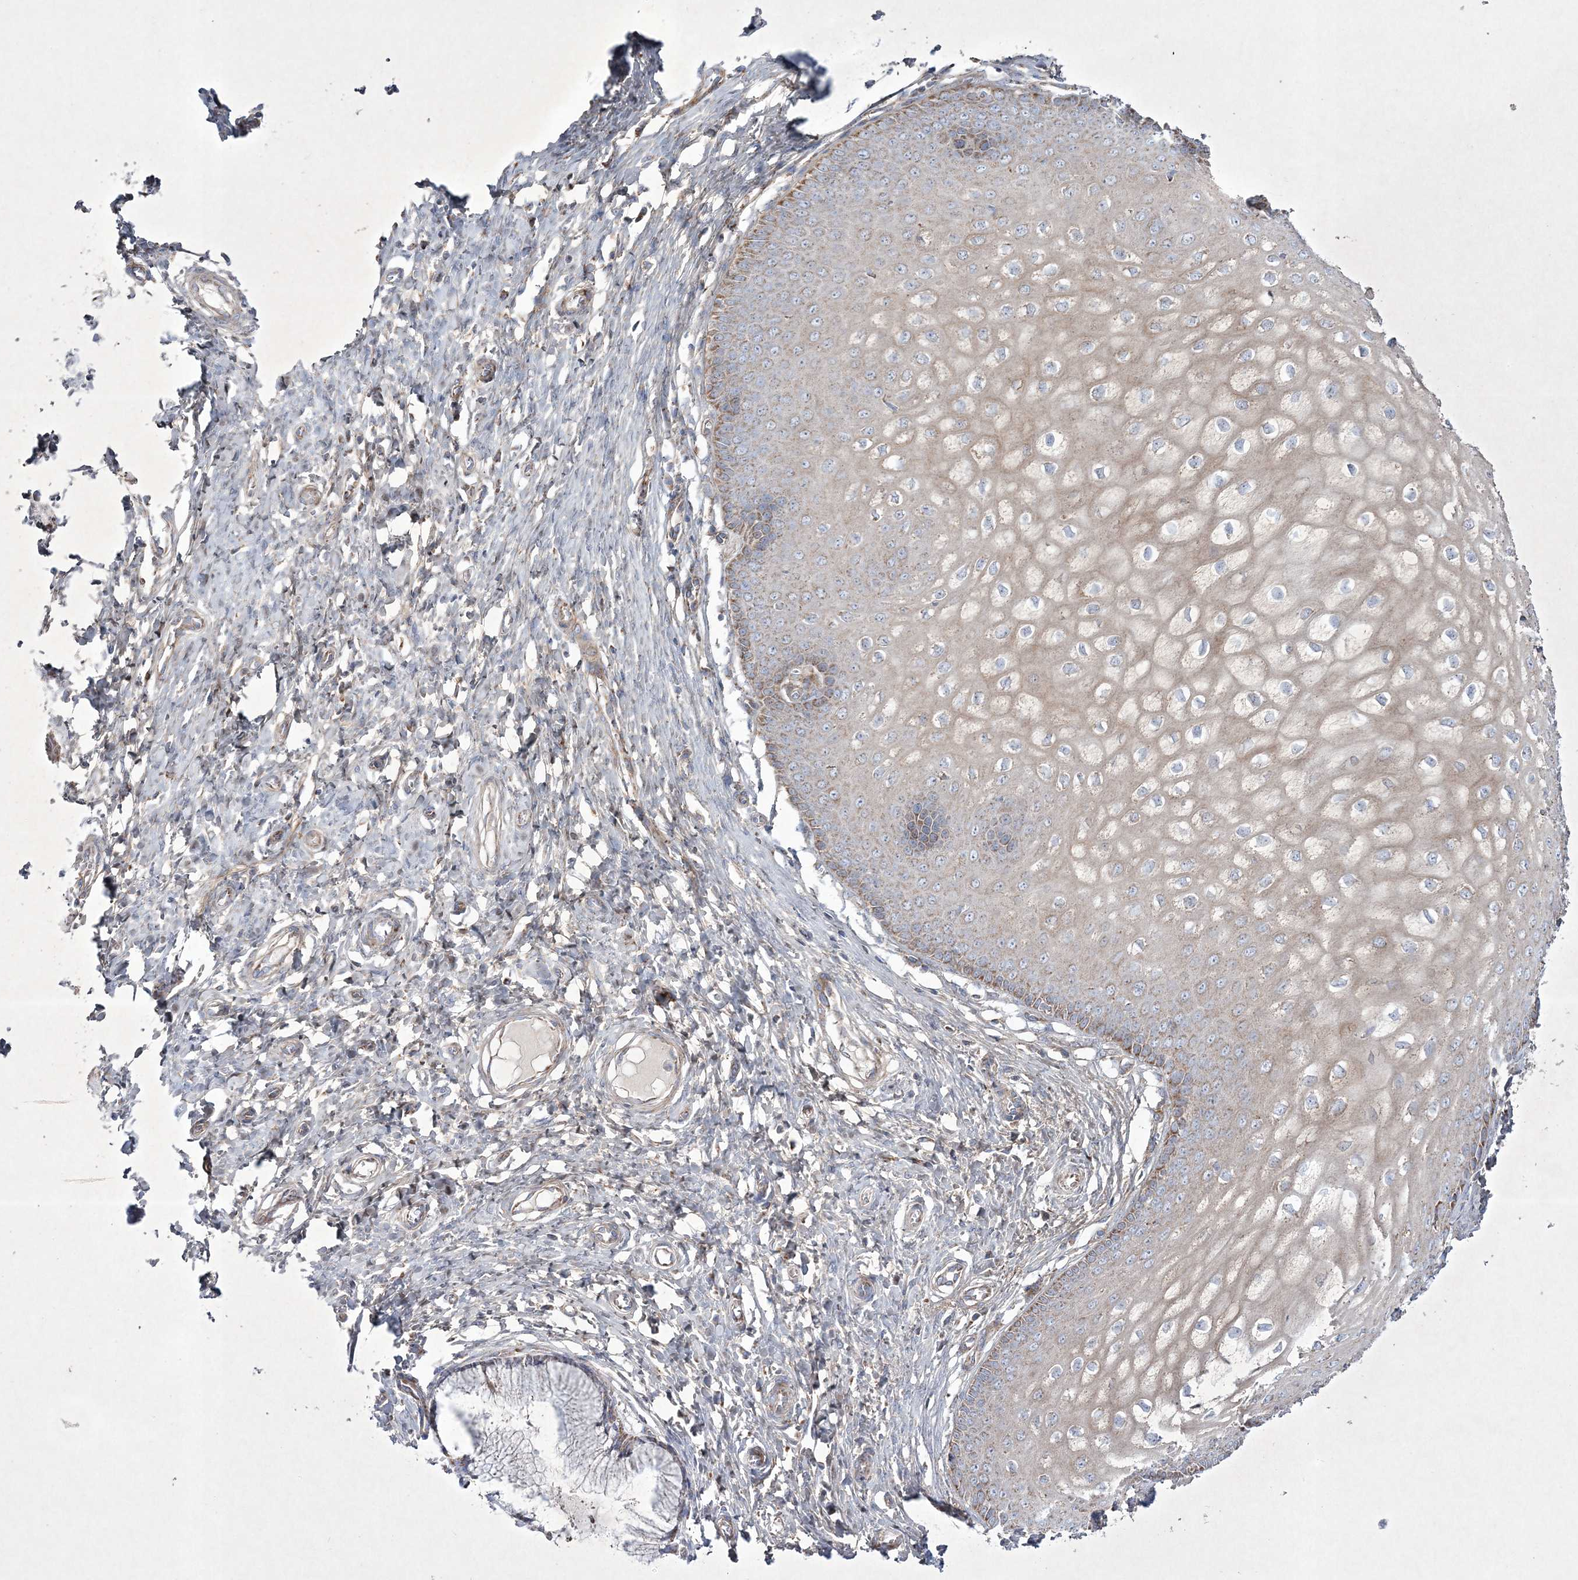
{"staining": {"intensity": "moderate", "quantity": "<25%", "location": "cytoplasmic/membranous"}, "tissue": "cervix", "cell_type": "Glandular cells", "image_type": "normal", "snomed": [{"axis": "morphology", "description": "Normal tissue, NOS"}, {"axis": "topography", "description": "Cervix"}], "caption": "Cervix stained for a protein displays moderate cytoplasmic/membranous positivity in glandular cells. Nuclei are stained in blue.", "gene": "RICTOR", "patient": {"sex": "female", "age": 55}}